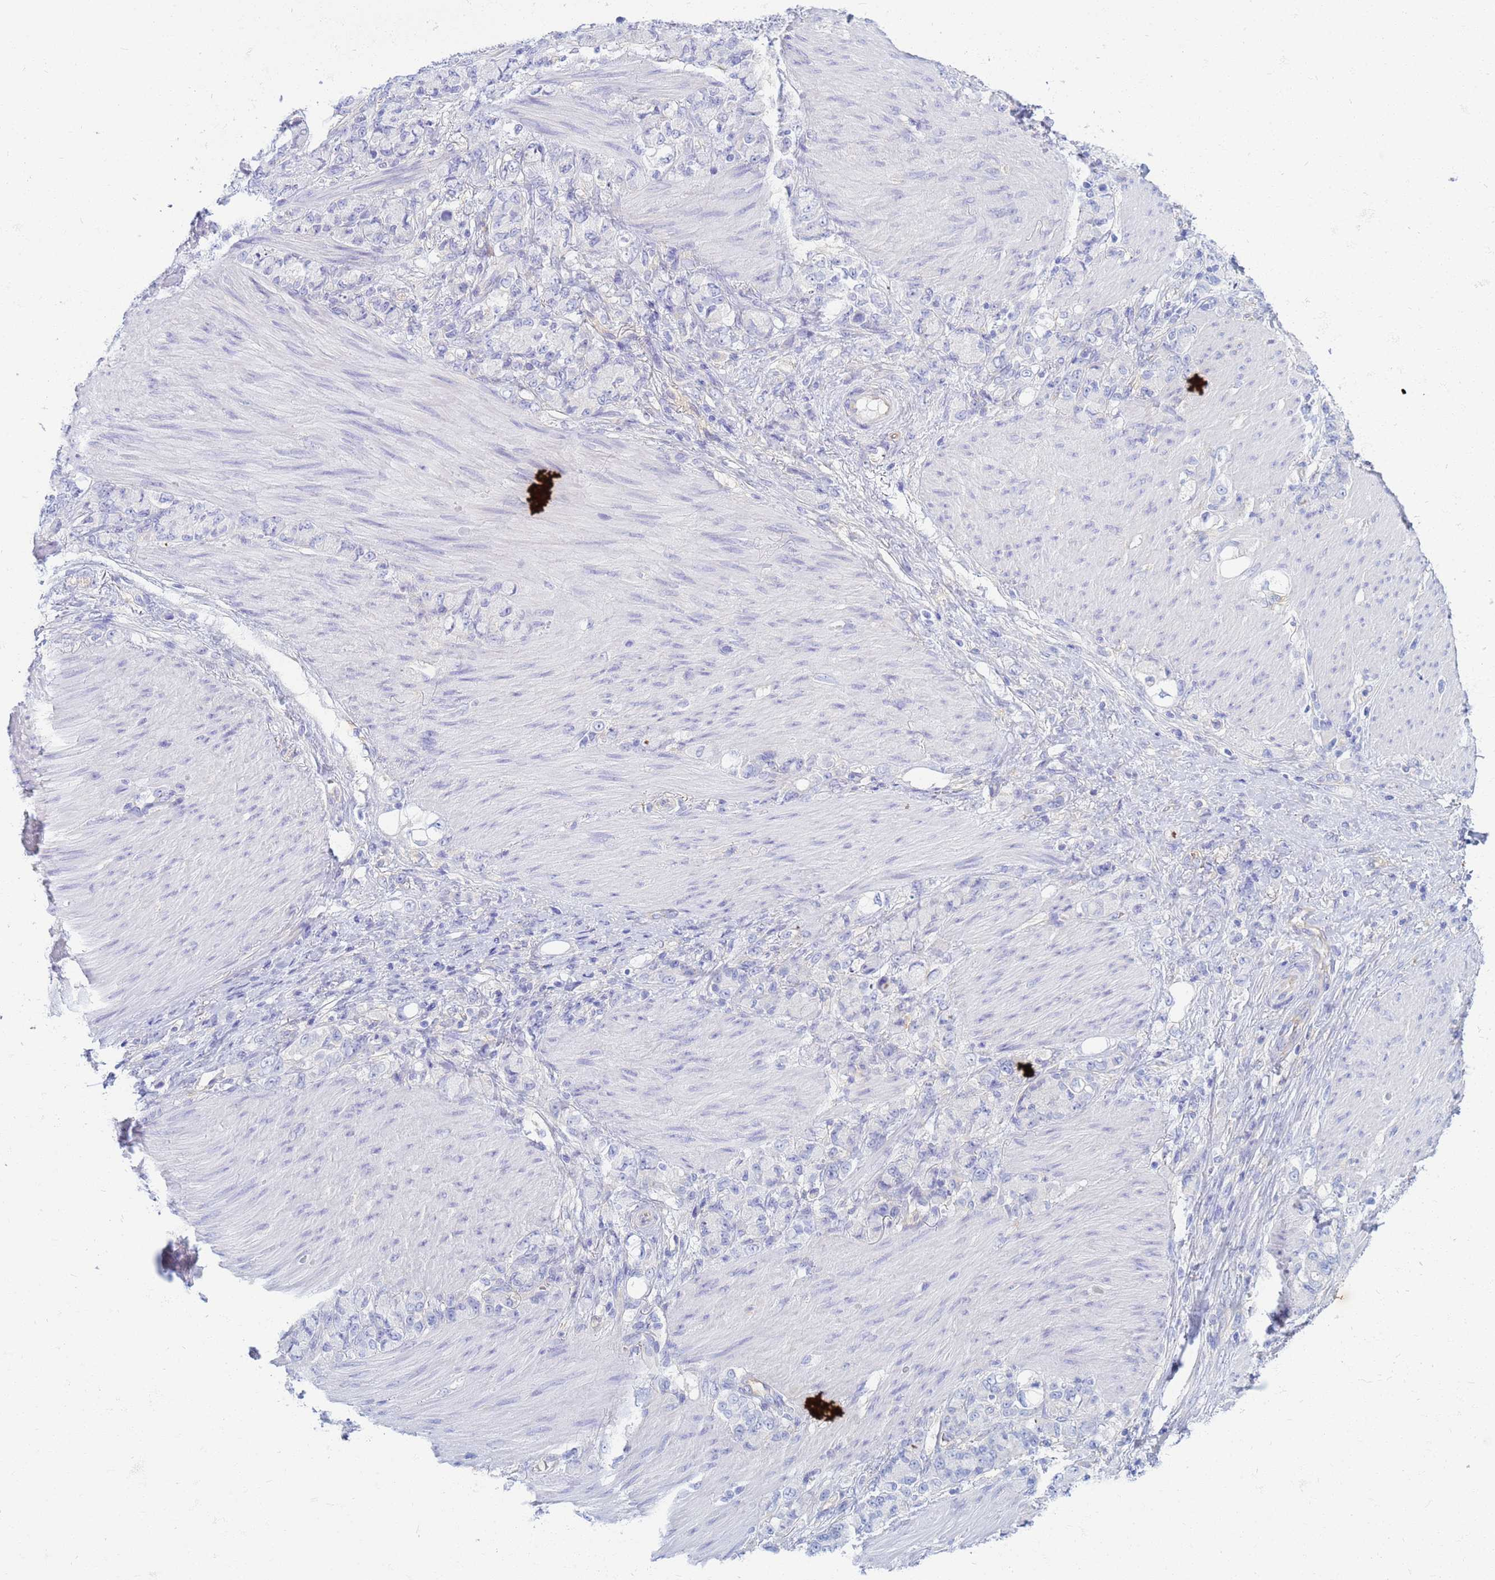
{"staining": {"intensity": "negative", "quantity": "none", "location": "none"}, "tissue": "stomach cancer", "cell_type": "Tumor cells", "image_type": "cancer", "snomed": [{"axis": "morphology", "description": "Normal tissue, NOS"}, {"axis": "morphology", "description": "Adenocarcinoma, NOS"}, {"axis": "topography", "description": "Stomach"}], "caption": "An immunohistochemistry (IHC) histopathology image of stomach adenocarcinoma is shown. There is no staining in tumor cells of stomach adenocarcinoma.", "gene": "EEA1", "patient": {"sex": "female", "age": 79}}